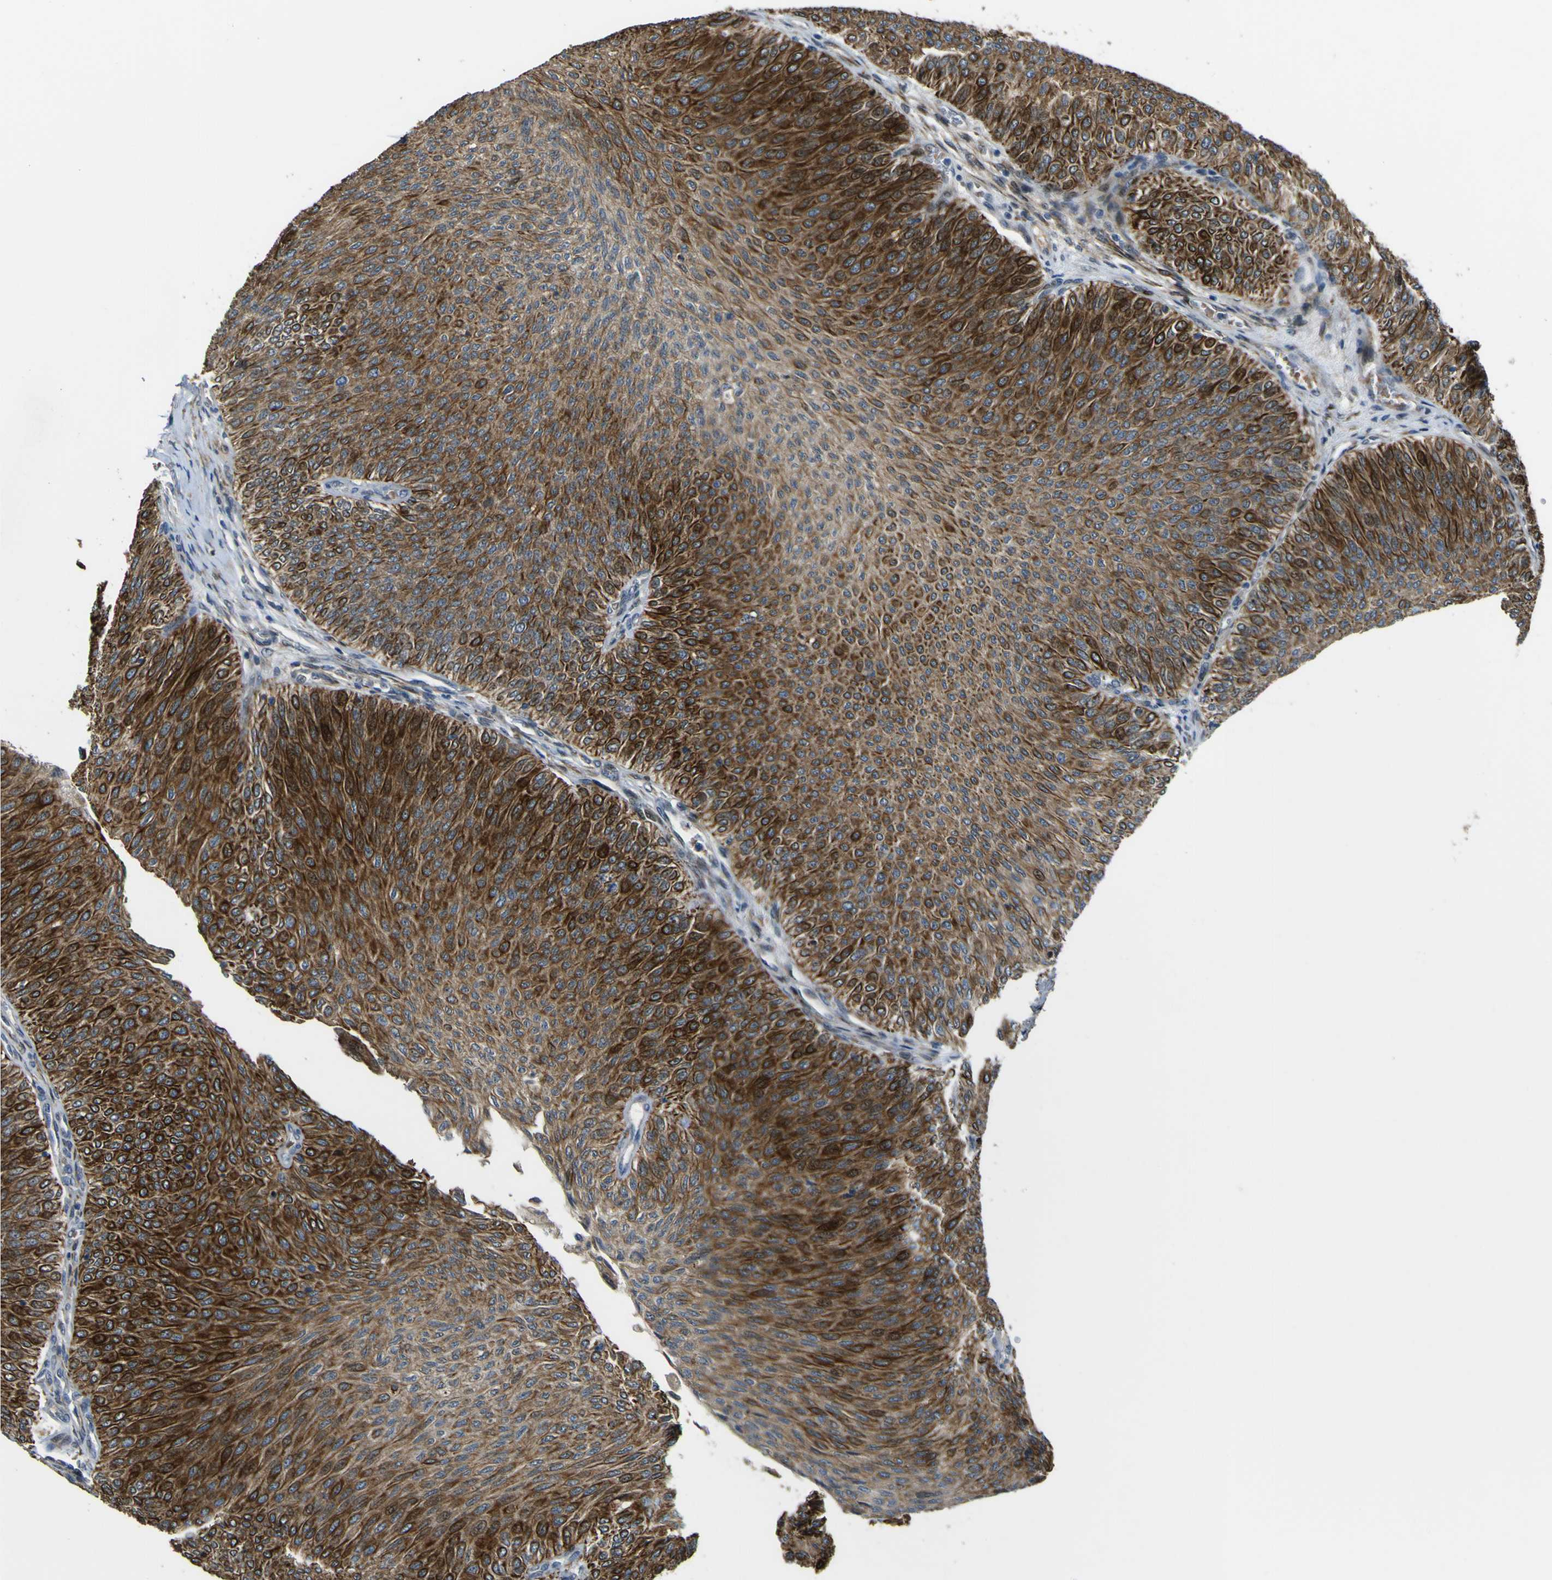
{"staining": {"intensity": "strong", "quantity": ">75%", "location": "cytoplasmic/membranous"}, "tissue": "urothelial cancer", "cell_type": "Tumor cells", "image_type": "cancer", "snomed": [{"axis": "morphology", "description": "Urothelial carcinoma, Low grade"}, {"axis": "topography", "description": "Urinary bladder"}], "caption": "The photomicrograph reveals staining of urothelial cancer, revealing strong cytoplasmic/membranous protein staining (brown color) within tumor cells. The staining is performed using DAB (3,3'-diaminobenzidine) brown chromogen to label protein expression. The nuclei are counter-stained blue using hematoxylin.", "gene": "LBHD1", "patient": {"sex": "male", "age": 78}}